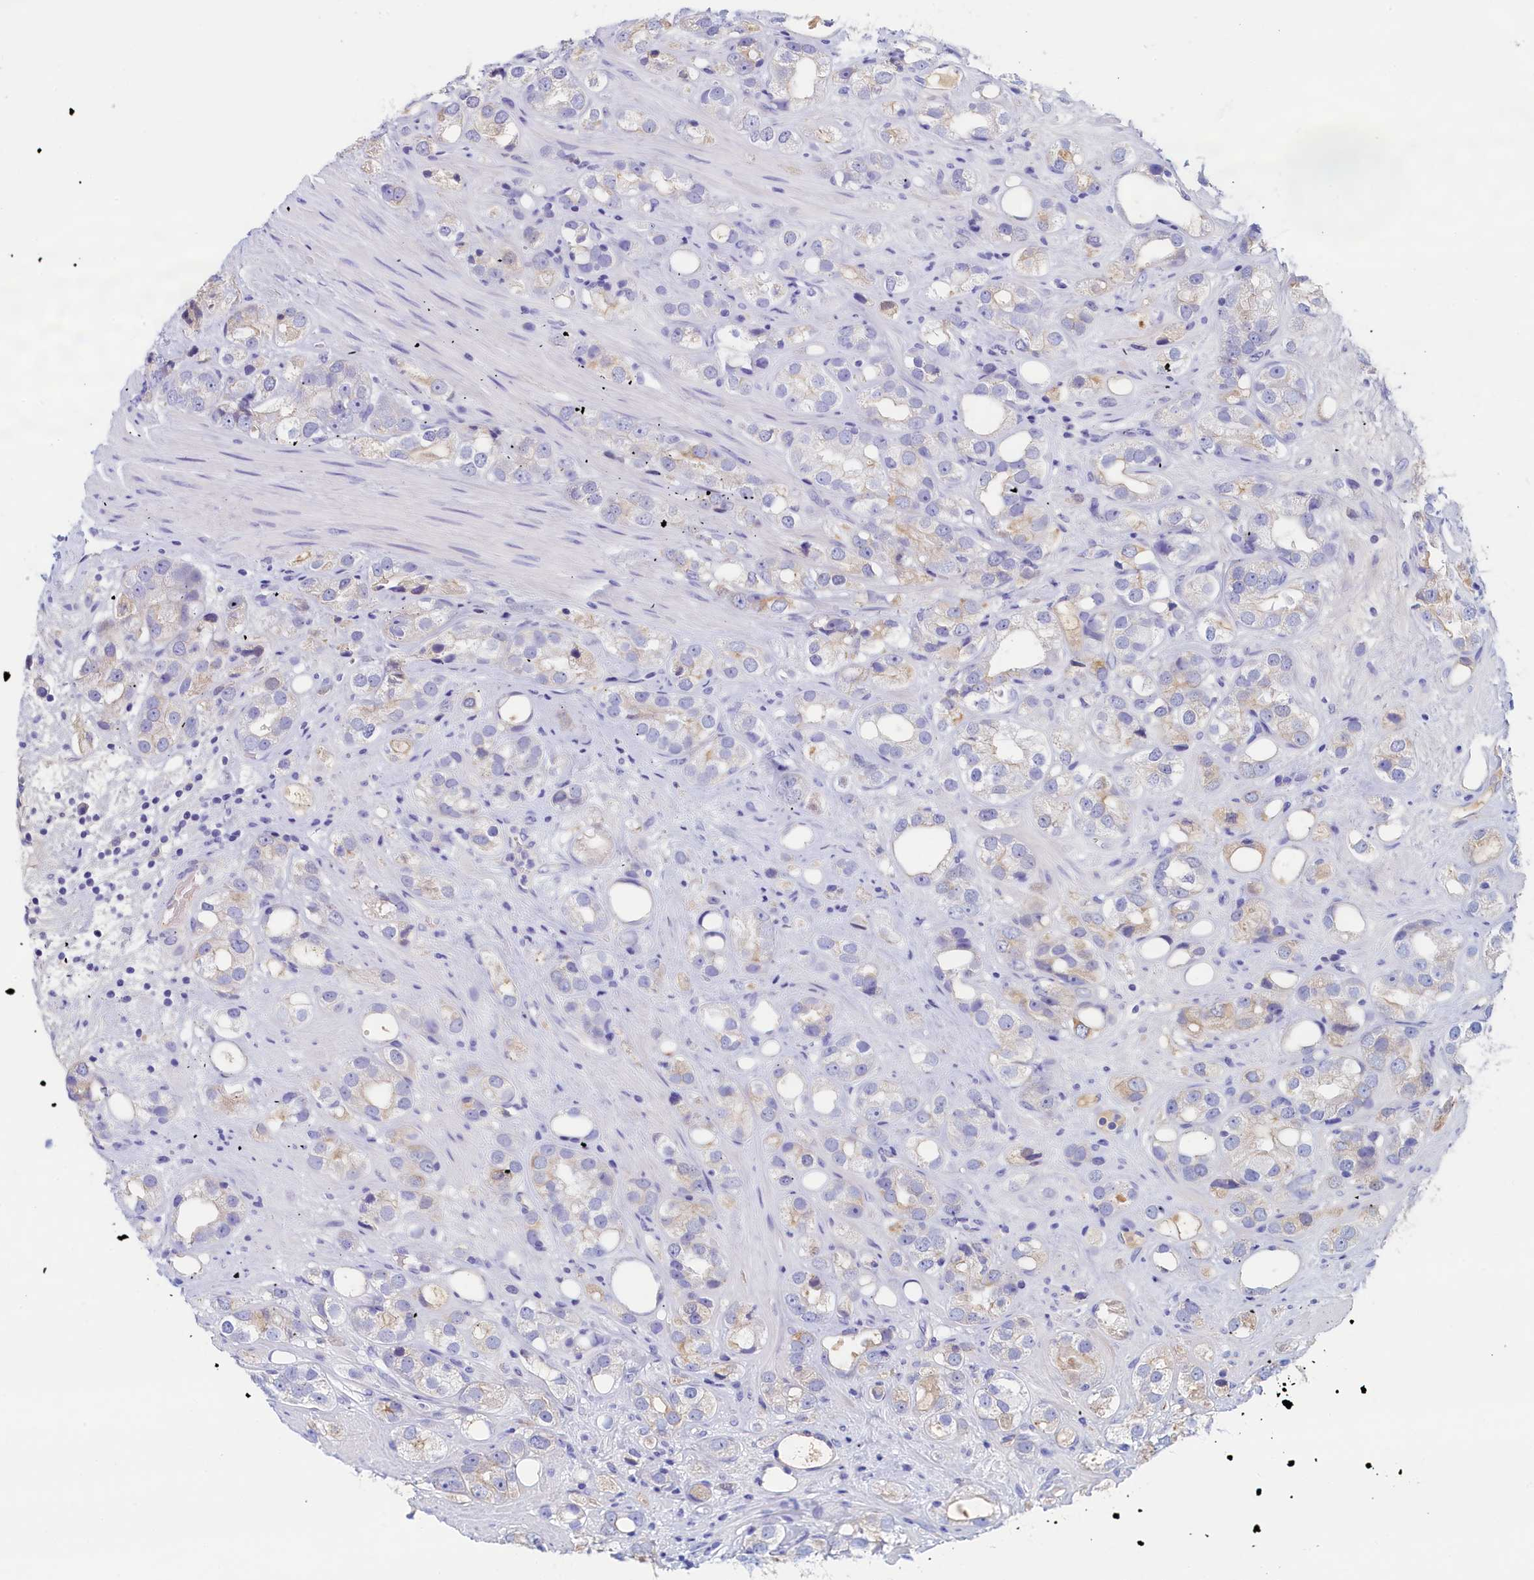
{"staining": {"intensity": "weak", "quantity": "<25%", "location": "cytoplasmic/membranous"}, "tissue": "prostate cancer", "cell_type": "Tumor cells", "image_type": "cancer", "snomed": [{"axis": "morphology", "description": "Adenocarcinoma, NOS"}, {"axis": "topography", "description": "Prostate"}], "caption": "Tumor cells show no significant expression in prostate cancer (adenocarcinoma).", "gene": "GUCA1C", "patient": {"sex": "male", "age": 79}}